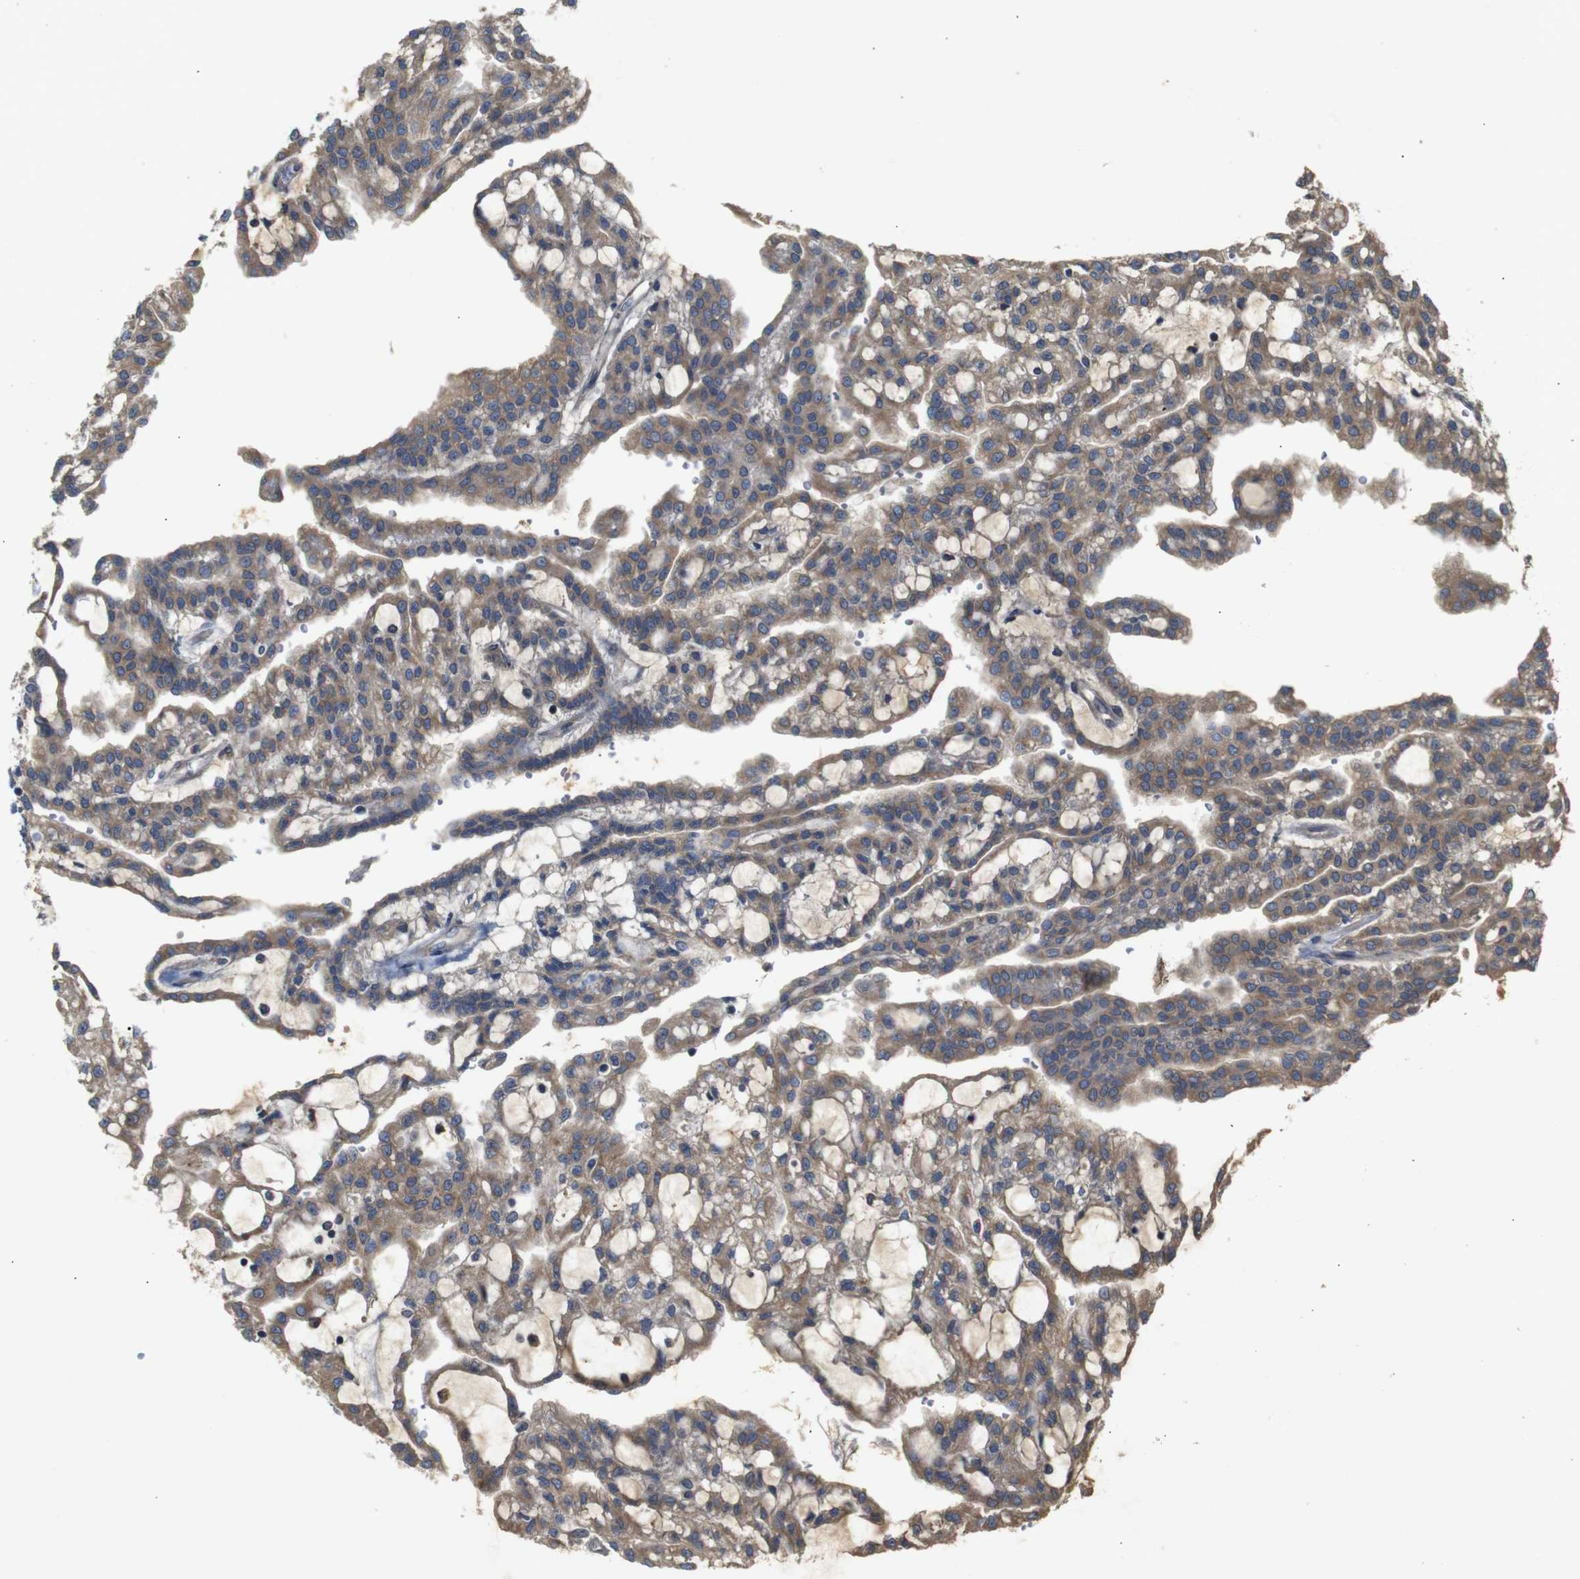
{"staining": {"intensity": "moderate", "quantity": ">75%", "location": "cytoplasmic/membranous"}, "tissue": "renal cancer", "cell_type": "Tumor cells", "image_type": "cancer", "snomed": [{"axis": "morphology", "description": "Adenocarcinoma, NOS"}, {"axis": "topography", "description": "Kidney"}], "caption": "Immunohistochemistry (IHC) (DAB (3,3'-diaminobenzidine)) staining of human adenocarcinoma (renal) demonstrates moderate cytoplasmic/membranous protein staining in about >75% of tumor cells.", "gene": "PTPN1", "patient": {"sex": "male", "age": 63}}